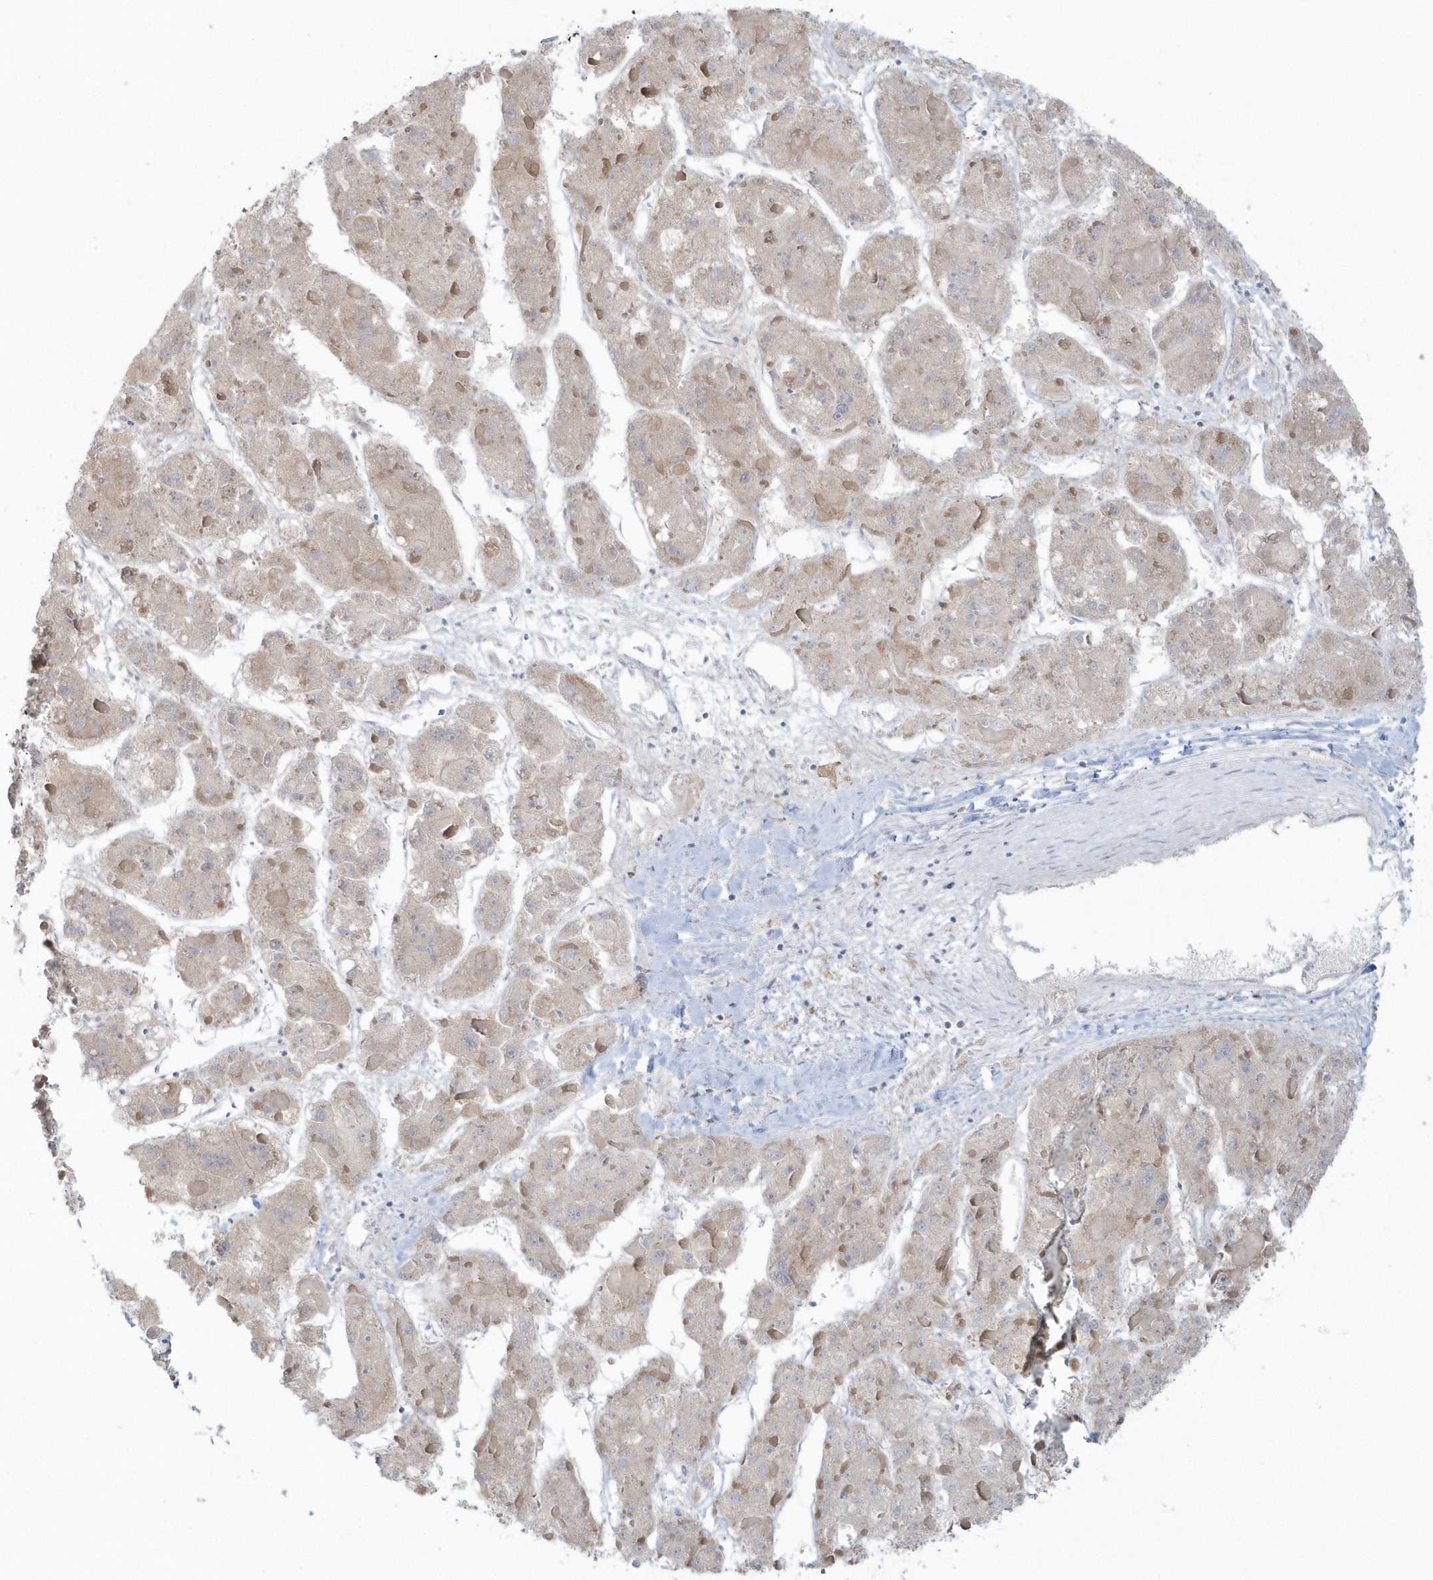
{"staining": {"intensity": "negative", "quantity": "none", "location": "none"}, "tissue": "liver cancer", "cell_type": "Tumor cells", "image_type": "cancer", "snomed": [{"axis": "morphology", "description": "Carcinoma, Hepatocellular, NOS"}, {"axis": "topography", "description": "Liver"}], "caption": "Micrograph shows no protein positivity in tumor cells of liver cancer tissue.", "gene": "BLTP3A", "patient": {"sex": "female", "age": 73}}